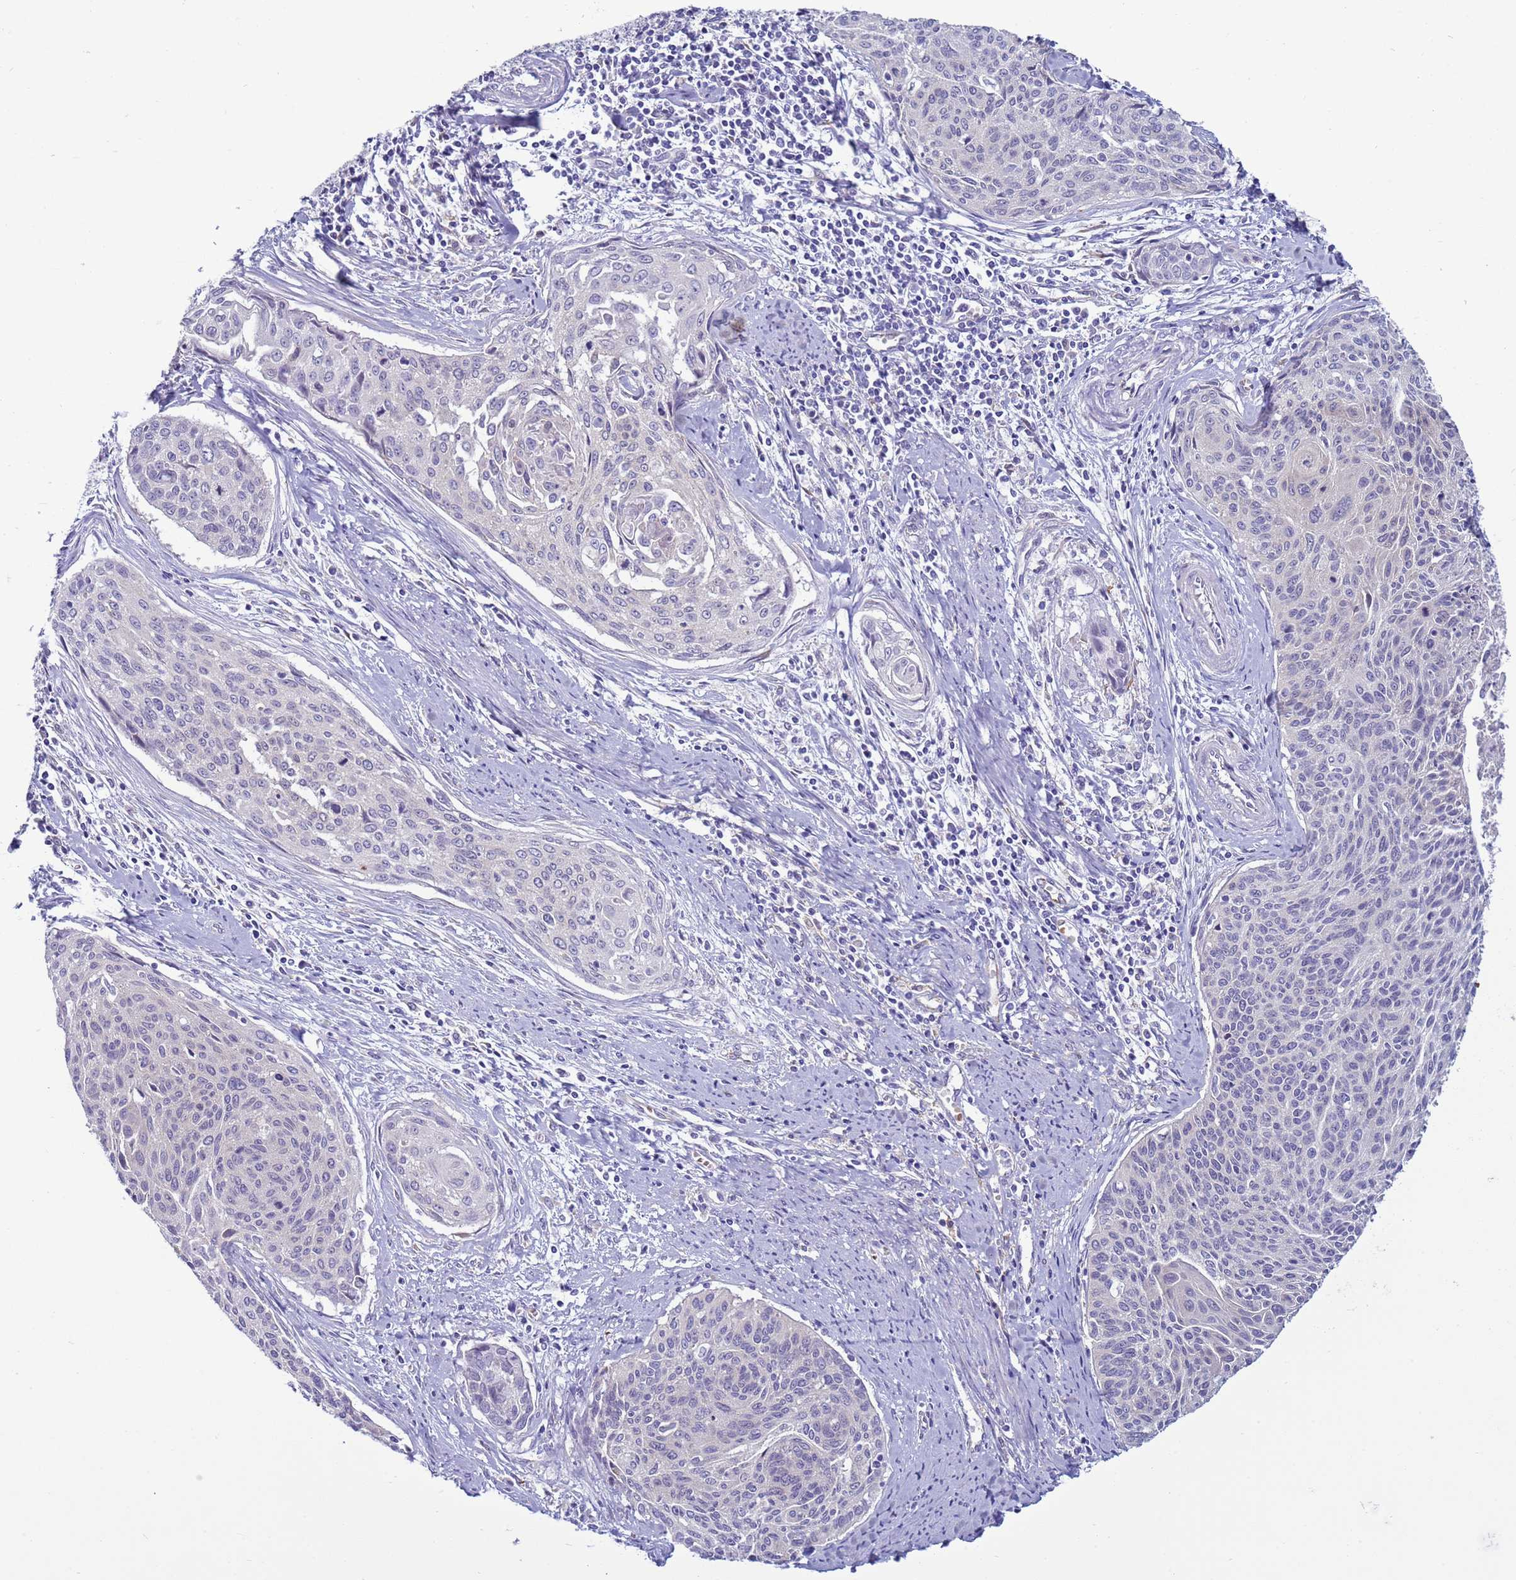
{"staining": {"intensity": "negative", "quantity": "none", "location": "none"}, "tissue": "cervical cancer", "cell_type": "Tumor cells", "image_type": "cancer", "snomed": [{"axis": "morphology", "description": "Squamous cell carcinoma, NOS"}, {"axis": "topography", "description": "Cervix"}], "caption": "Immunohistochemistry image of neoplastic tissue: cervical cancer stained with DAB reveals no significant protein positivity in tumor cells.", "gene": "ABHD17B", "patient": {"sex": "female", "age": 55}}